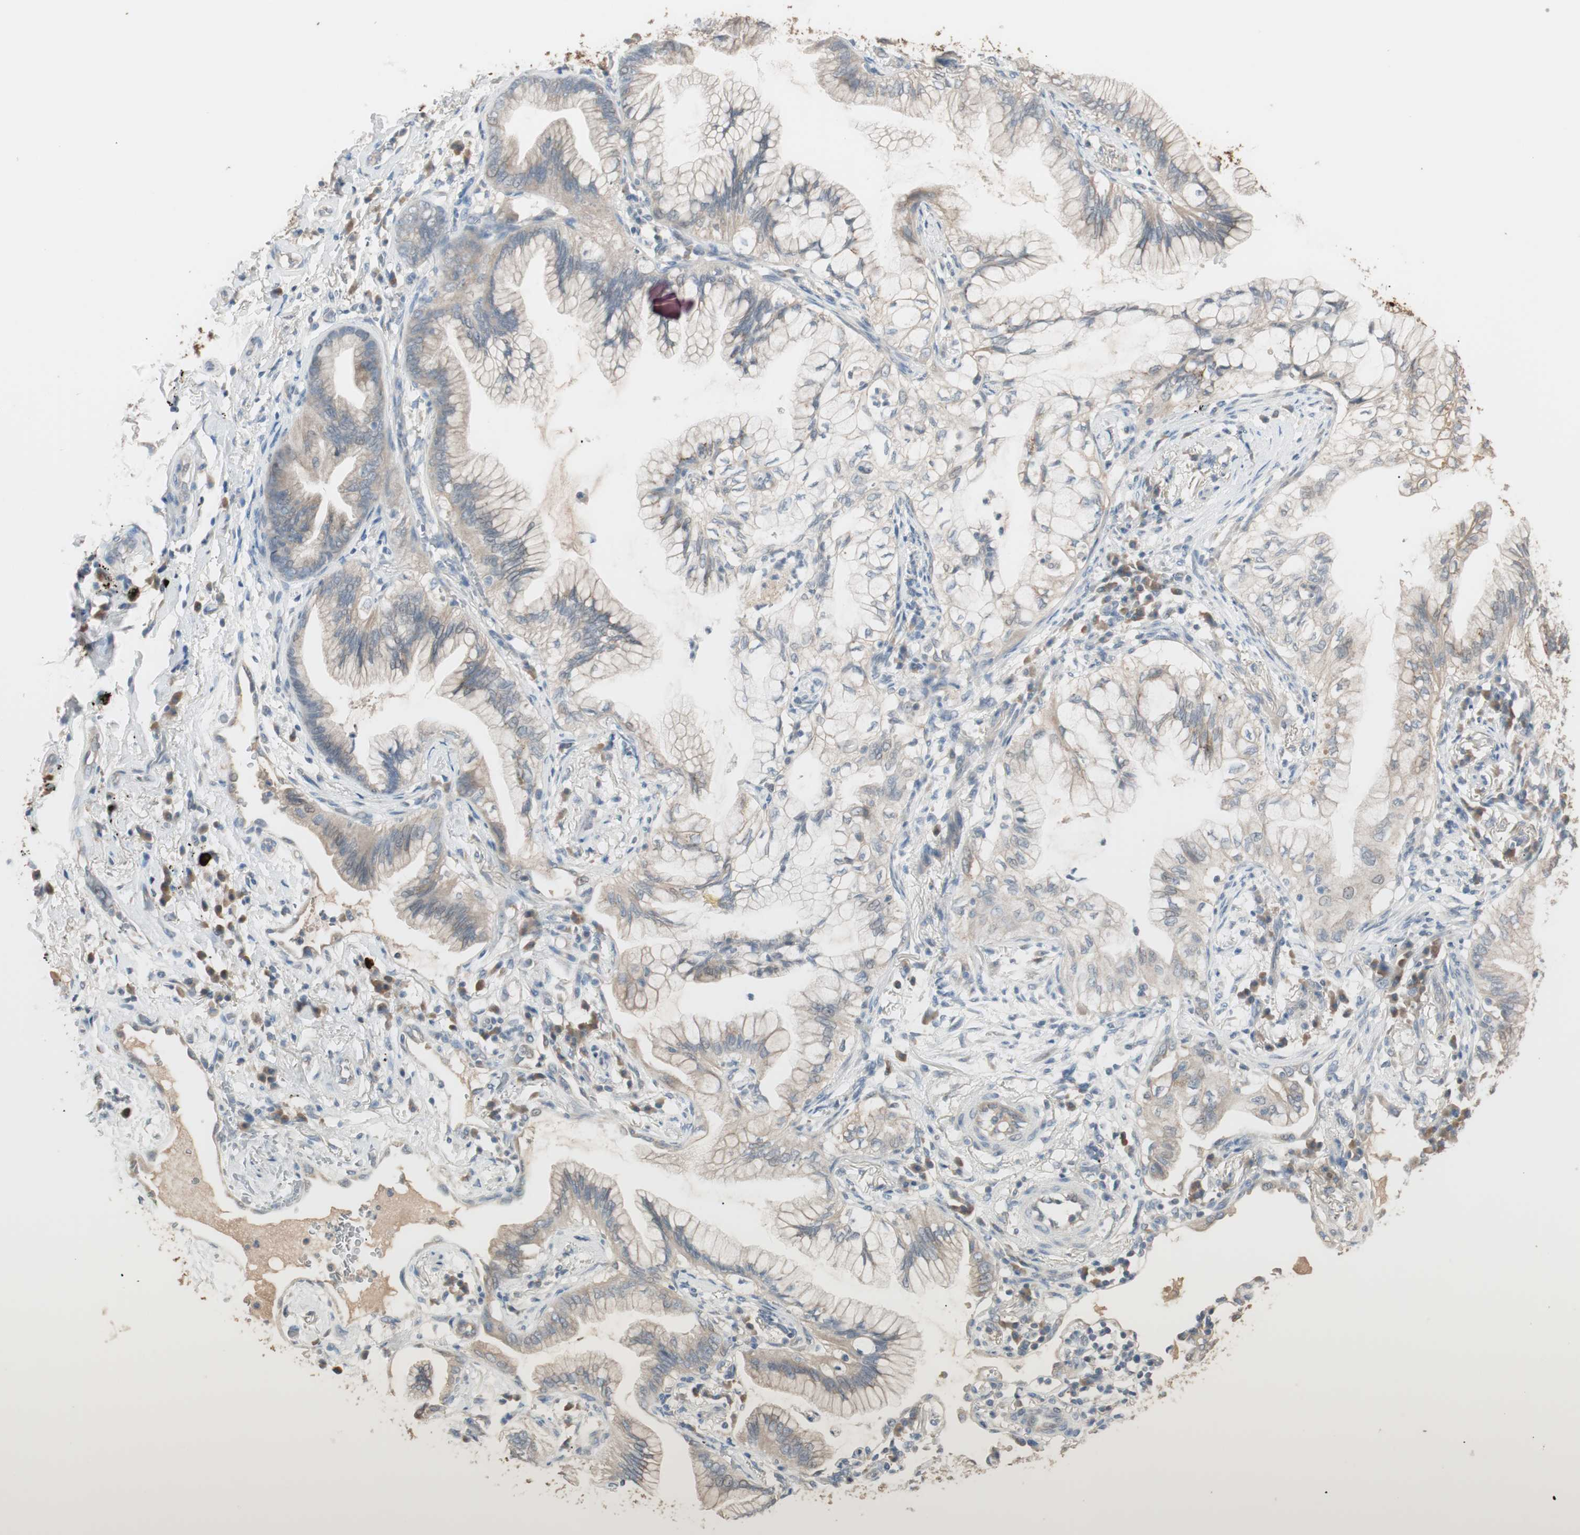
{"staining": {"intensity": "weak", "quantity": ">75%", "location": "cytoplasmic/membranous"}, "tissue": "lung cancer", "cell_type": "Tumor cells", "image_type": "cancer", "snomed": [{"axis": "morphology", "description": "Adenocarcinoma, NOS"}, {"axis": "topography", "description": "Lung"}], "caption": "A histopathology image of human lung cancer (adenocarcinoma) stained for a protein shows weak cytoplasmic/membranous brown staining in tumor cells.", "gene": "KHK", "patient": {"sex": "female", "age": 70}}